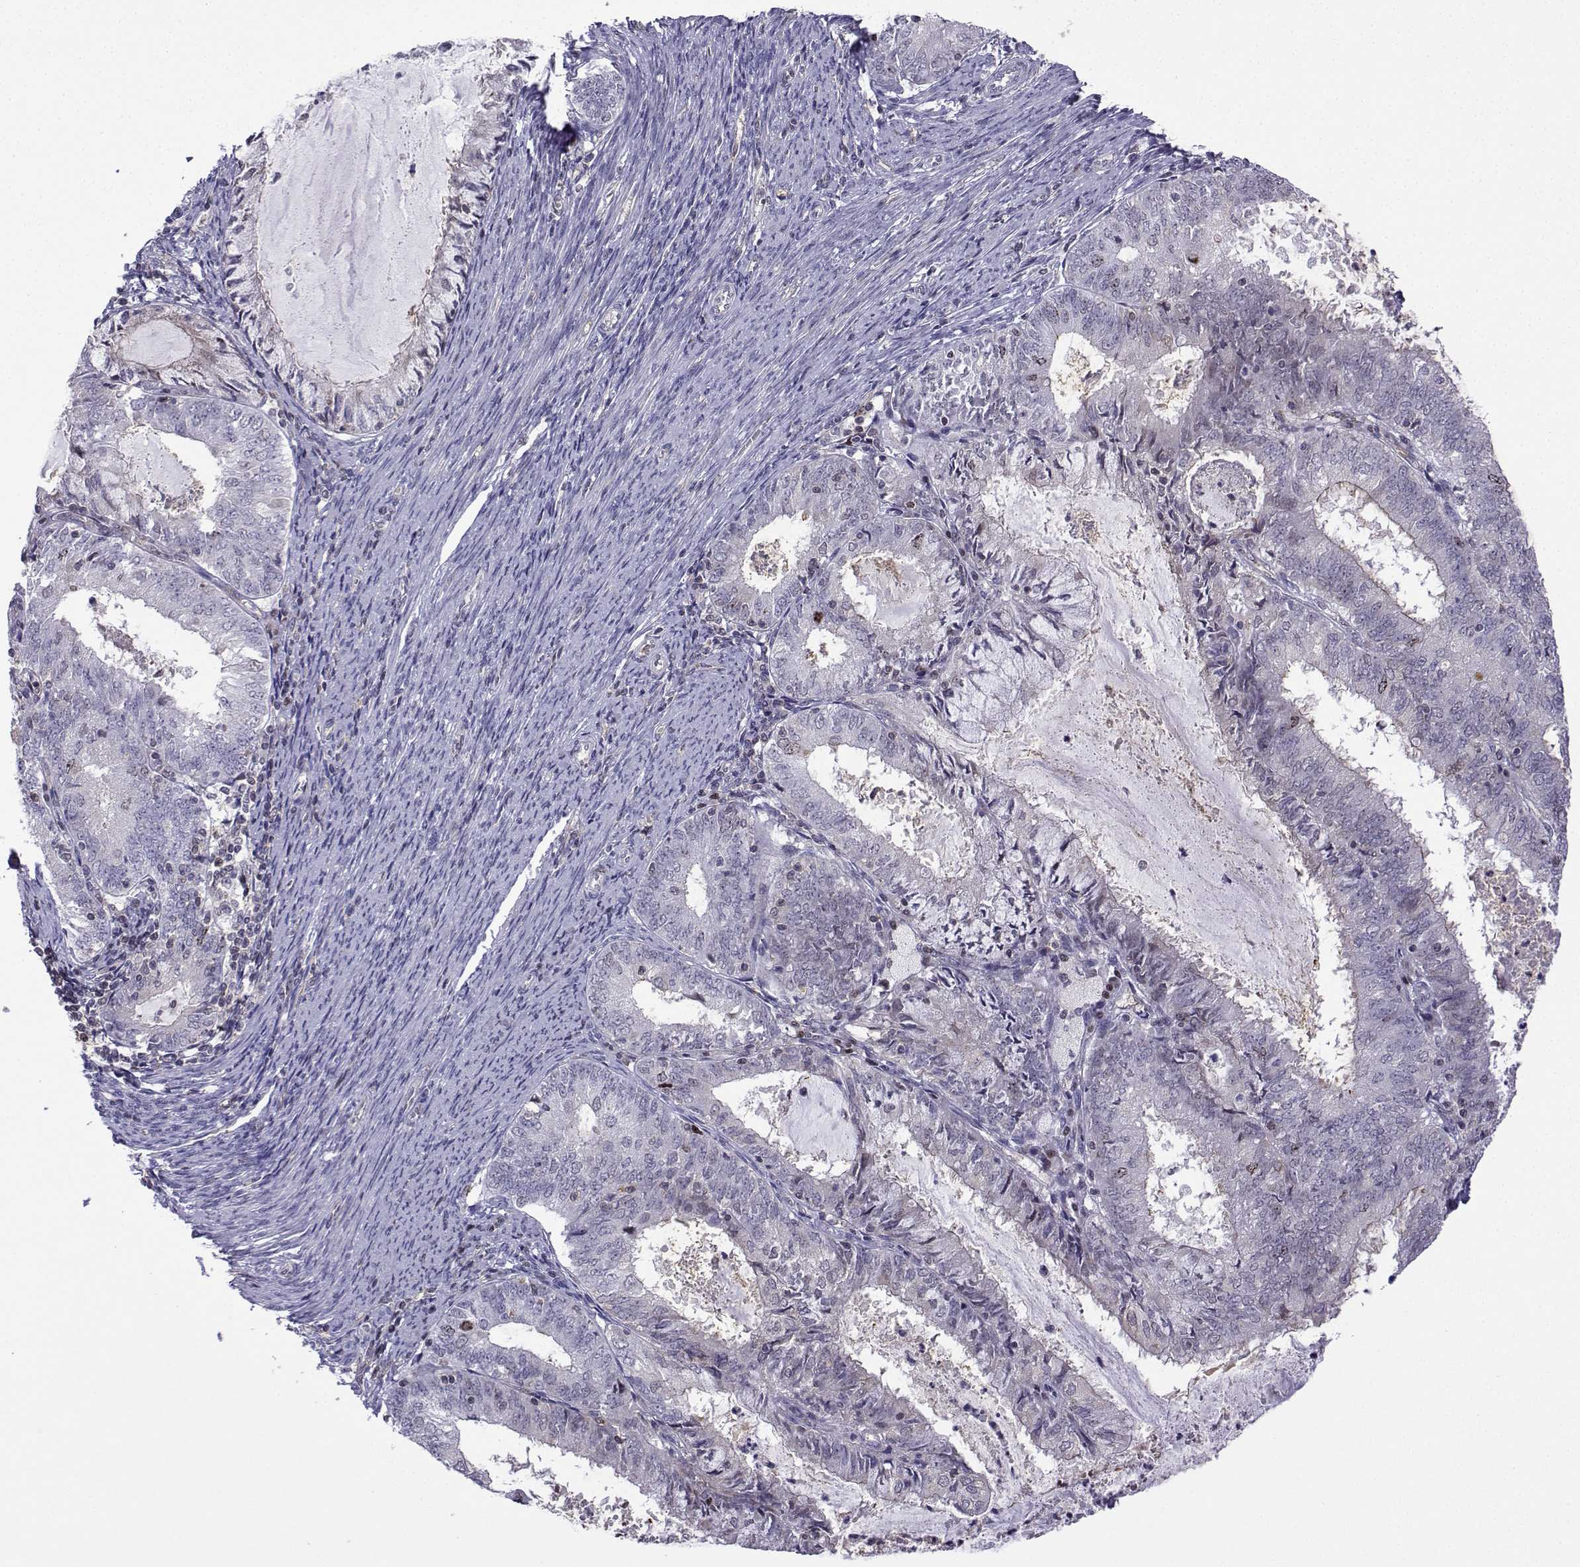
{"staining": {"intensity": "moderate", "quantity": "<25%", "location": "nuclear"}, "tissue": "endometrial cancer", "cell_type": "Tumor cells", "image_type": "cancer", "snomed": [{"axis": "morphology", "description": "Adenocarcinoma, NOS"}, {"axis": "topography", "description": "Endometrium"}], "caption": "Endometrial cancer (adenocarcinoma) stained with immunohistochemistry (IHC) demonstrates moderate nuclear staining in approximately <25% of tumor cells. Using DAB (3,3'-diaminobenzidine) (brown) and hematoxylin (blue) stains, captured at high magnification using brightfield microscopy.", "gene": "INCENP", "patient": {"sex": "female", "age": 57}}